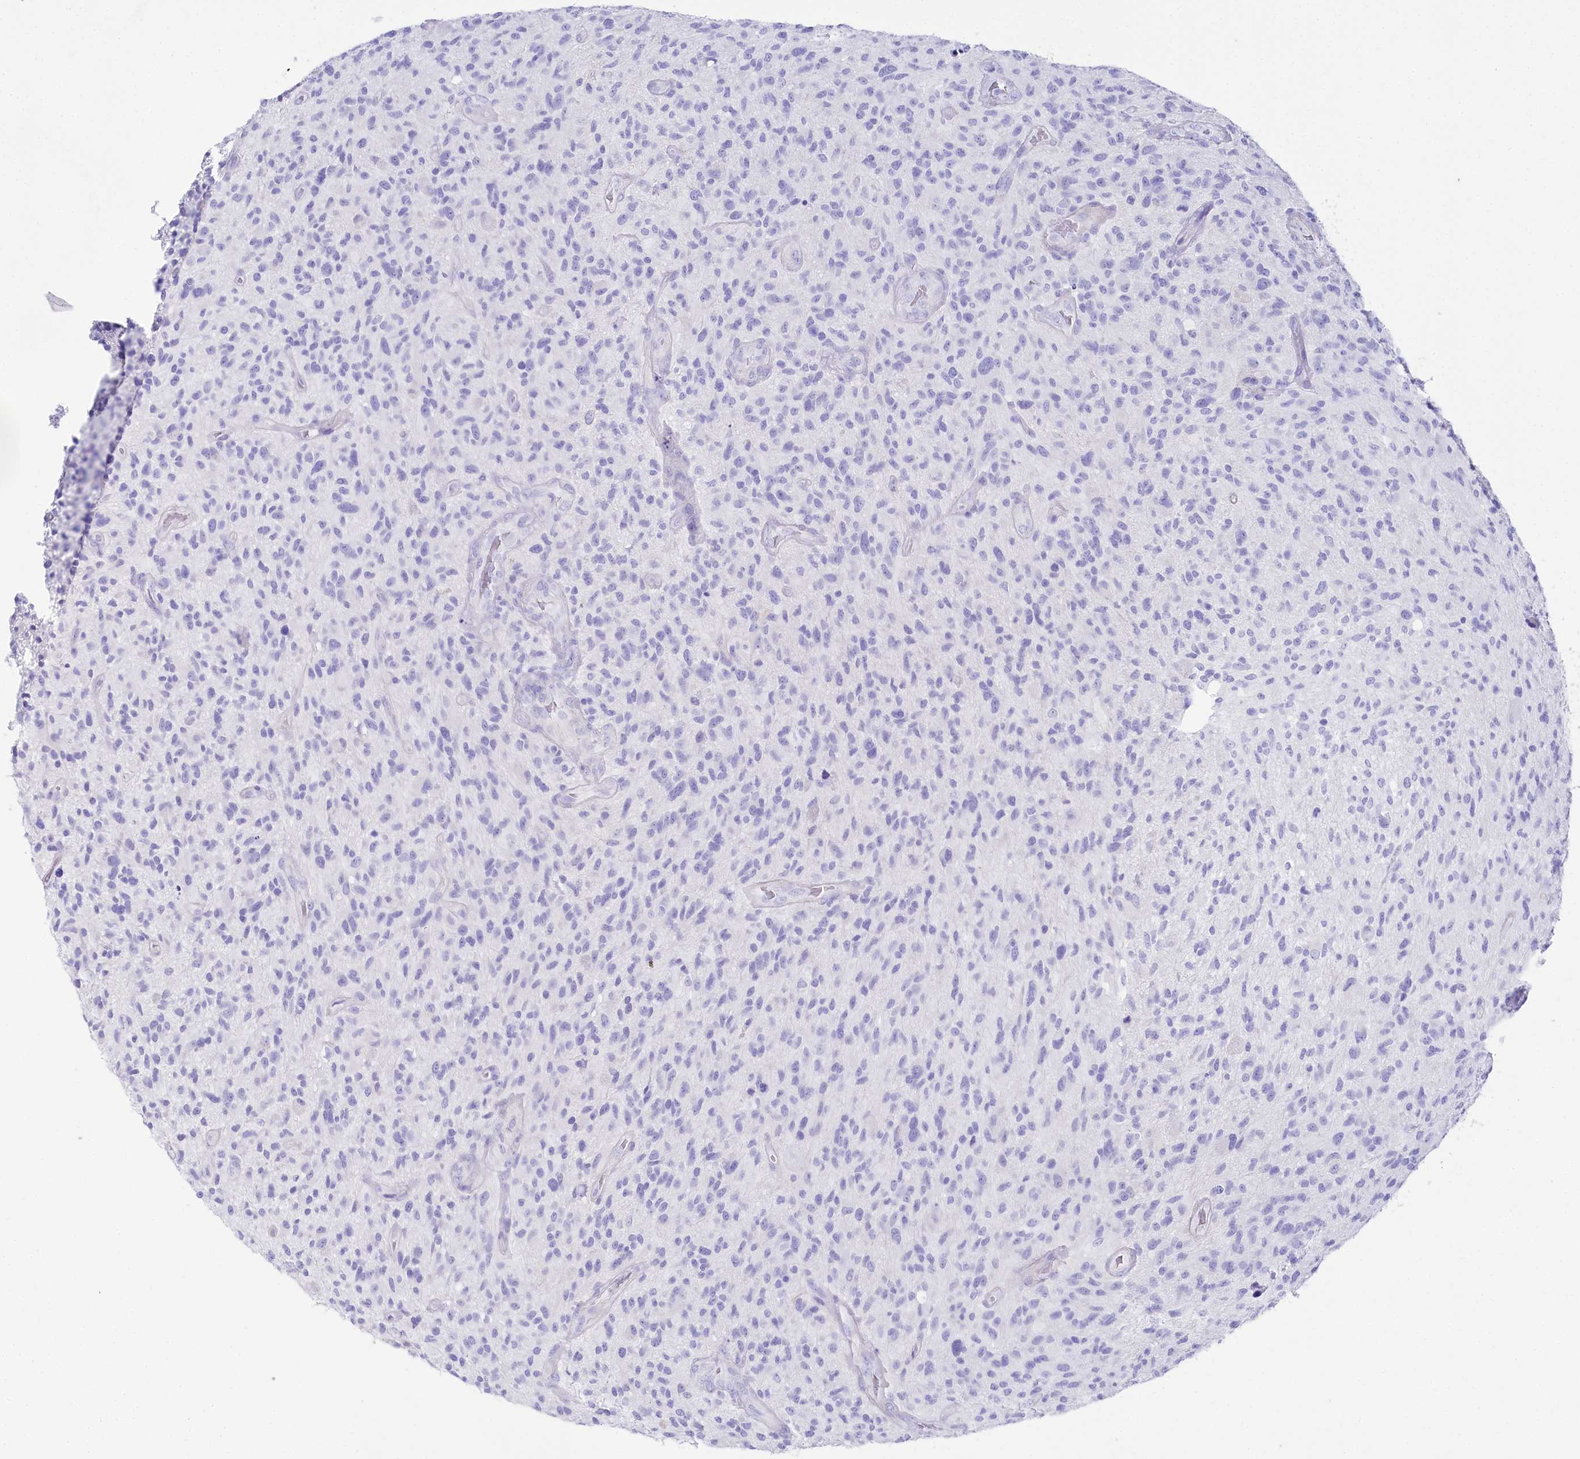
{"staining": {"intensity": "negative", "quantity": "none", "location": "none"}, "tissue": "glioma", "cell_type": "Tumor cells", "image_type": "cancer", "snomed": [{"axis": "morphology", "description": "Glioma, malignant, High grade"}, {"axis": "topography", "description": "Brain"}], "caption": "DAB immunohistochemical staining of glioma exhibits no significant expression in tumor cells.", "gene": "CSN3", "patient": {"sex": "male", "age": 47}}